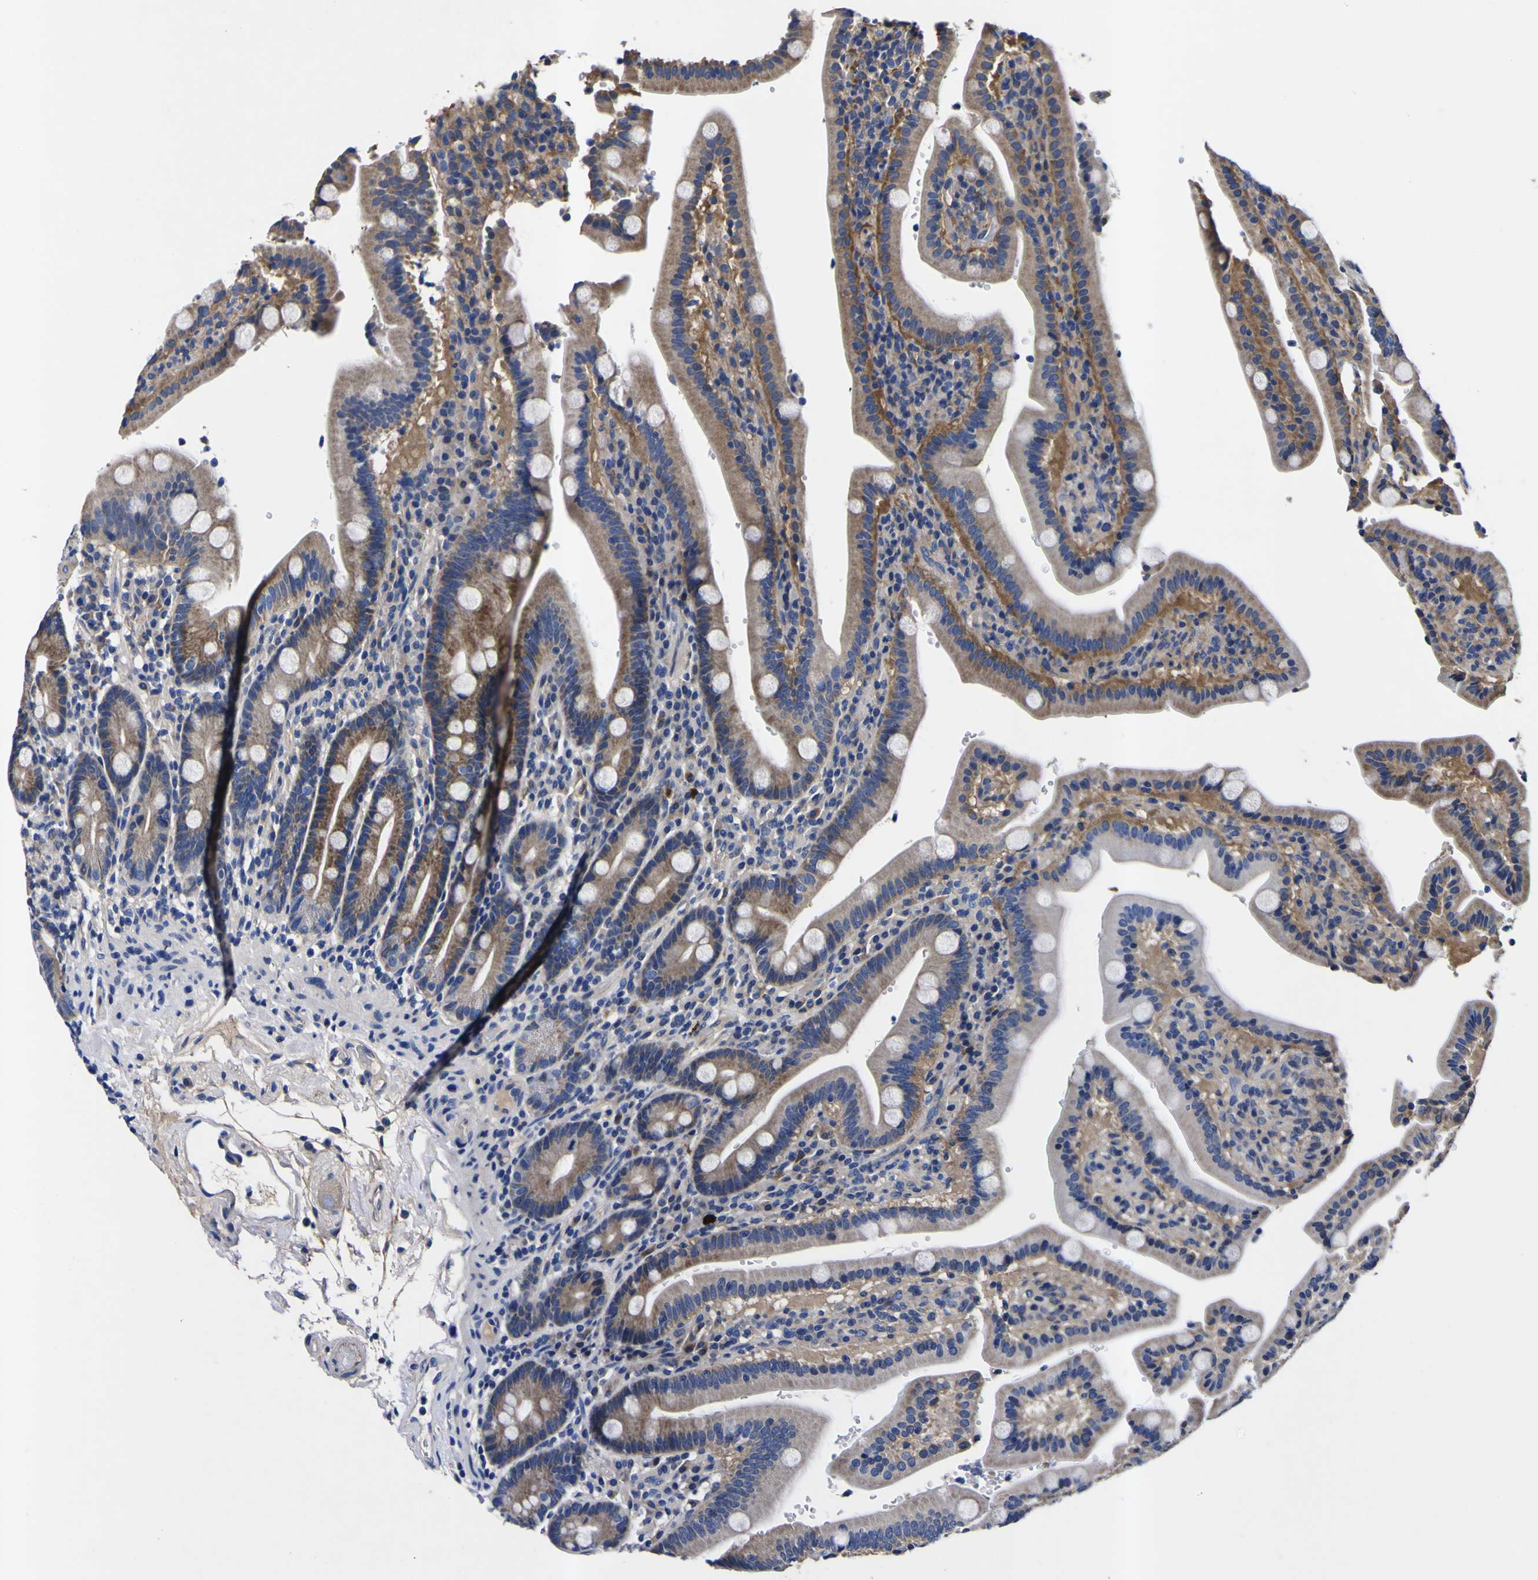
{"staining": {"intensity": "moderate", "quantity": "25%-75%", "location": "cytoplasmic/membranous"}, "tissue": "duodenum", "cell_type": "Glandular cells", "image_type": "normal", "snomed": [{"axis": "morphology", "description": "Normal tissue, NOS"}, {"axis": "topography", "description": "Small intestine, NOS"}], "caption": "Immunohistochemical staining of normal duodenum shows medium levels of moderate cytoplasmic/membranous positivity in approximately 25%-75% of glandular cells. Nuclei are stained in blue.", "gene": "VASN", "patient": {"sex": "female", "age": 71}}